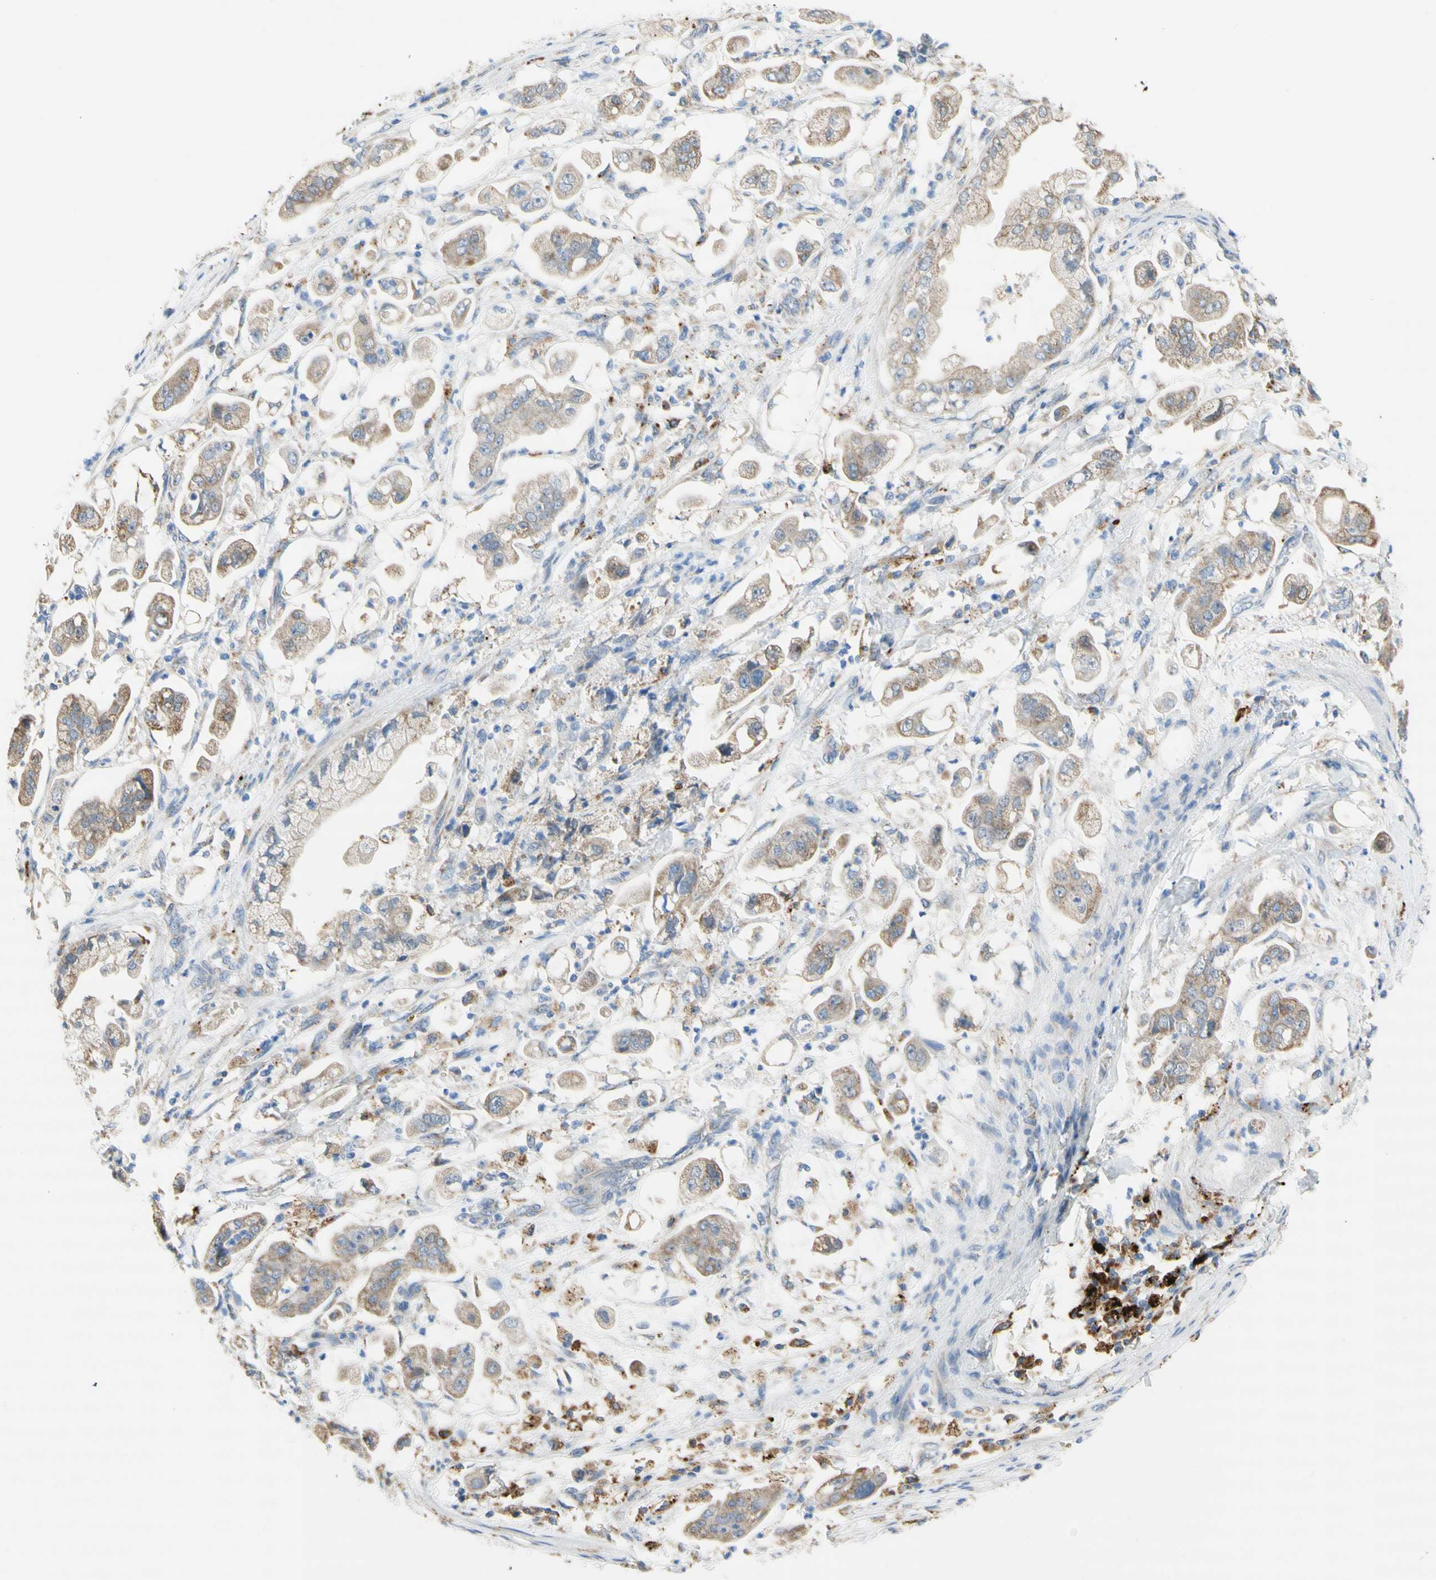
{"staining": {"intensity": "moderate", "quantity": "25%-75%", "location": "cytoplasmic/membranous"}, "tissue": "stomach cancer", "cell_type": "Tumor cells", "image_type": "cancer", "snomed": [{"axis": "morphology", "description": "Adenocarcinoma, NOS"}, {"axis": "topography", "description": "Stomach"}], "caption": "High-power microscopy captured an IHC image of stomach cancer (adenocarcinoma), revealing moderate cytoplasmic/membranous expression in about 25%-75% of tumor cells.", "gene": "URB2", "patient": {"sex": "male", "age": 62}}